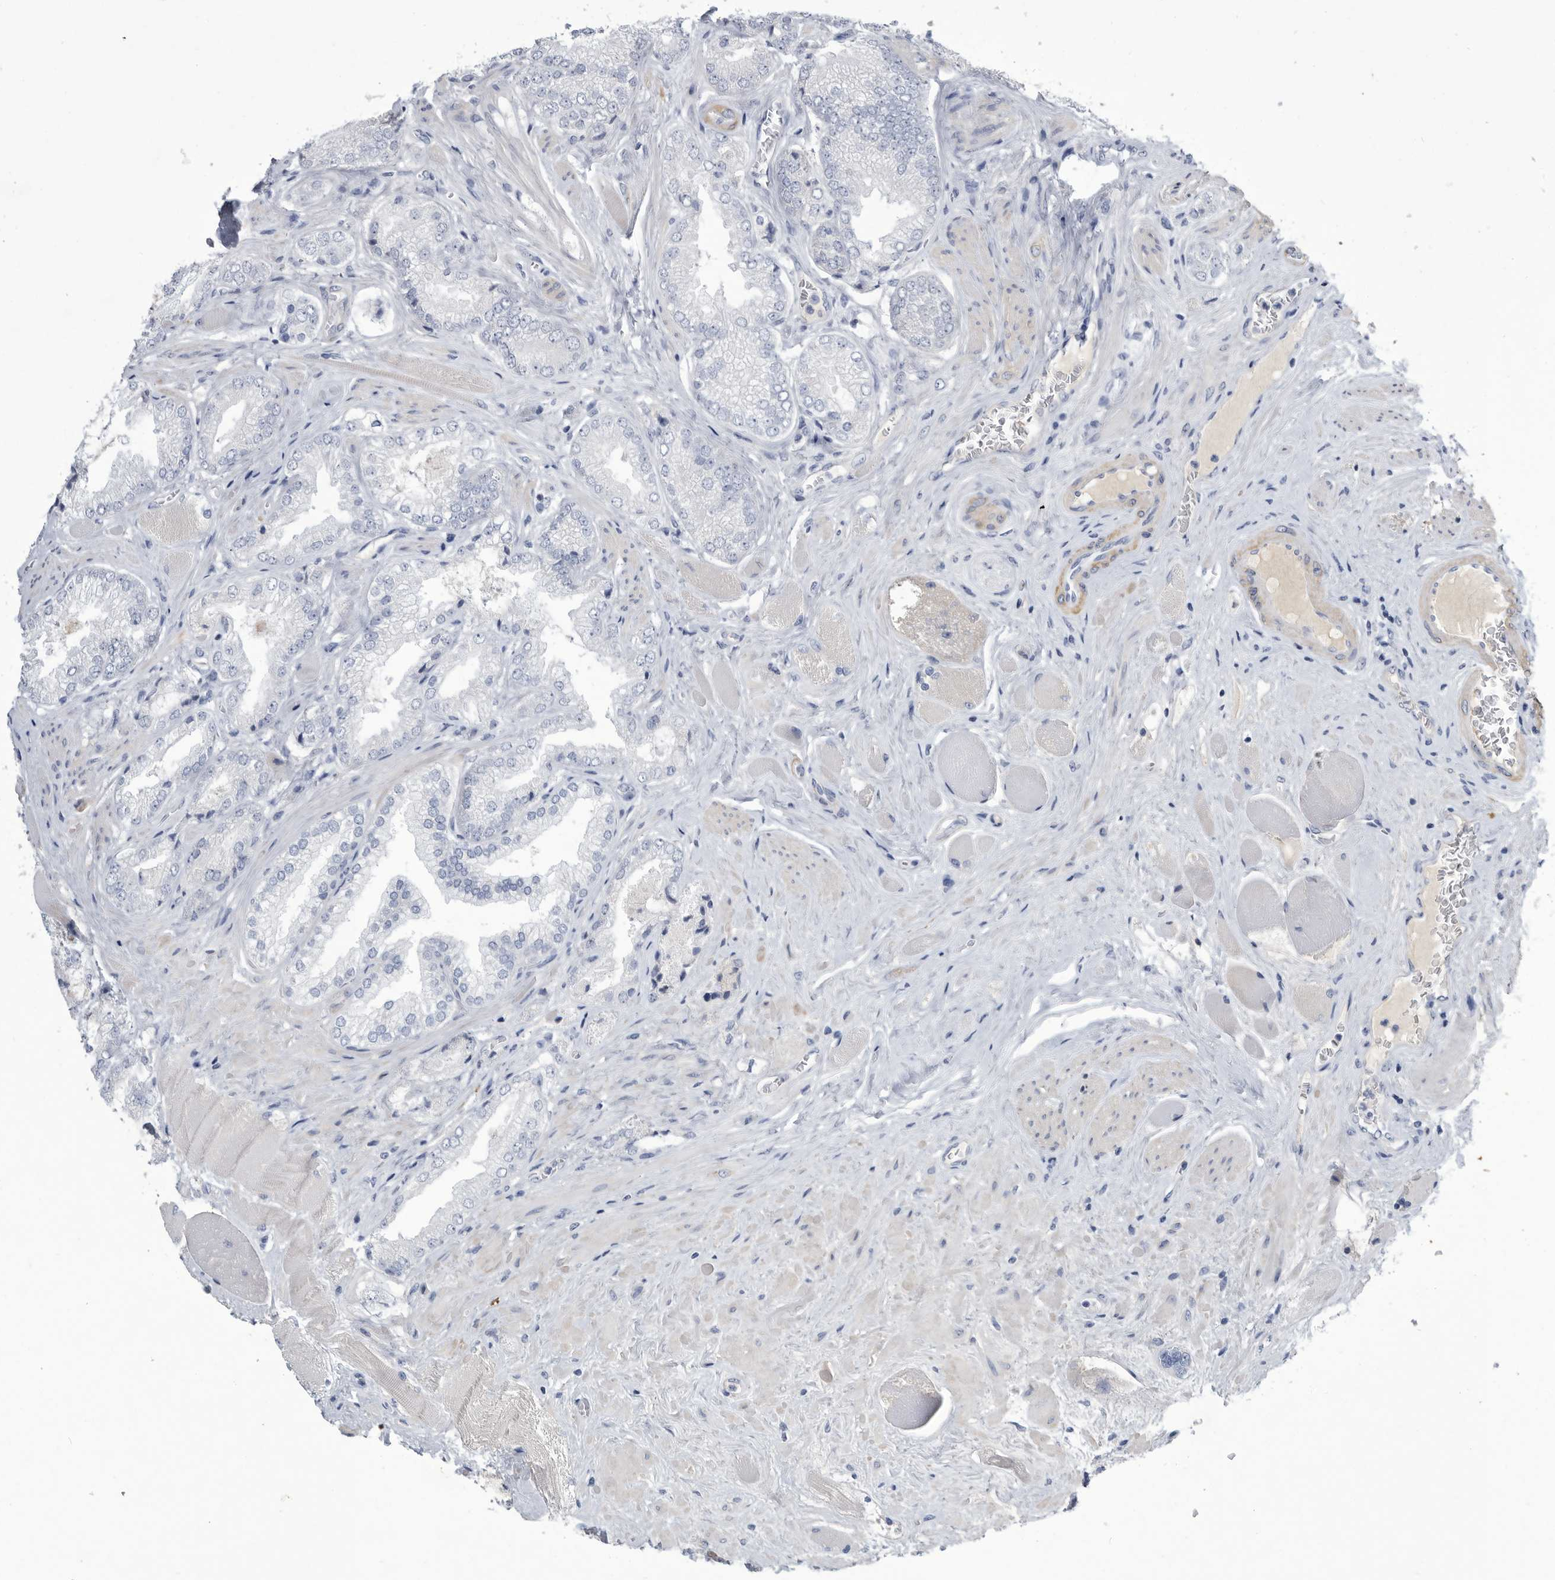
{"staining": {"intensity": "negative", "quantity": "none", "location": "none"}, "tissue": "prostate cancer", "cell_type": "Tumor cells", "image_type": "cancer", "snomed": [{"axis": "morphology", "description": "Adenocarcinoma, High grade"}, {"axis": "topography", "description": "Prostate"}], "caption": "This is a histopathology image of immunohistochemistry (IHC) staining of prostate cancer, which shows no positivity in tumor cells.", "gene": "BTBD6", "patient": {"sex": "male", "age": 58}}